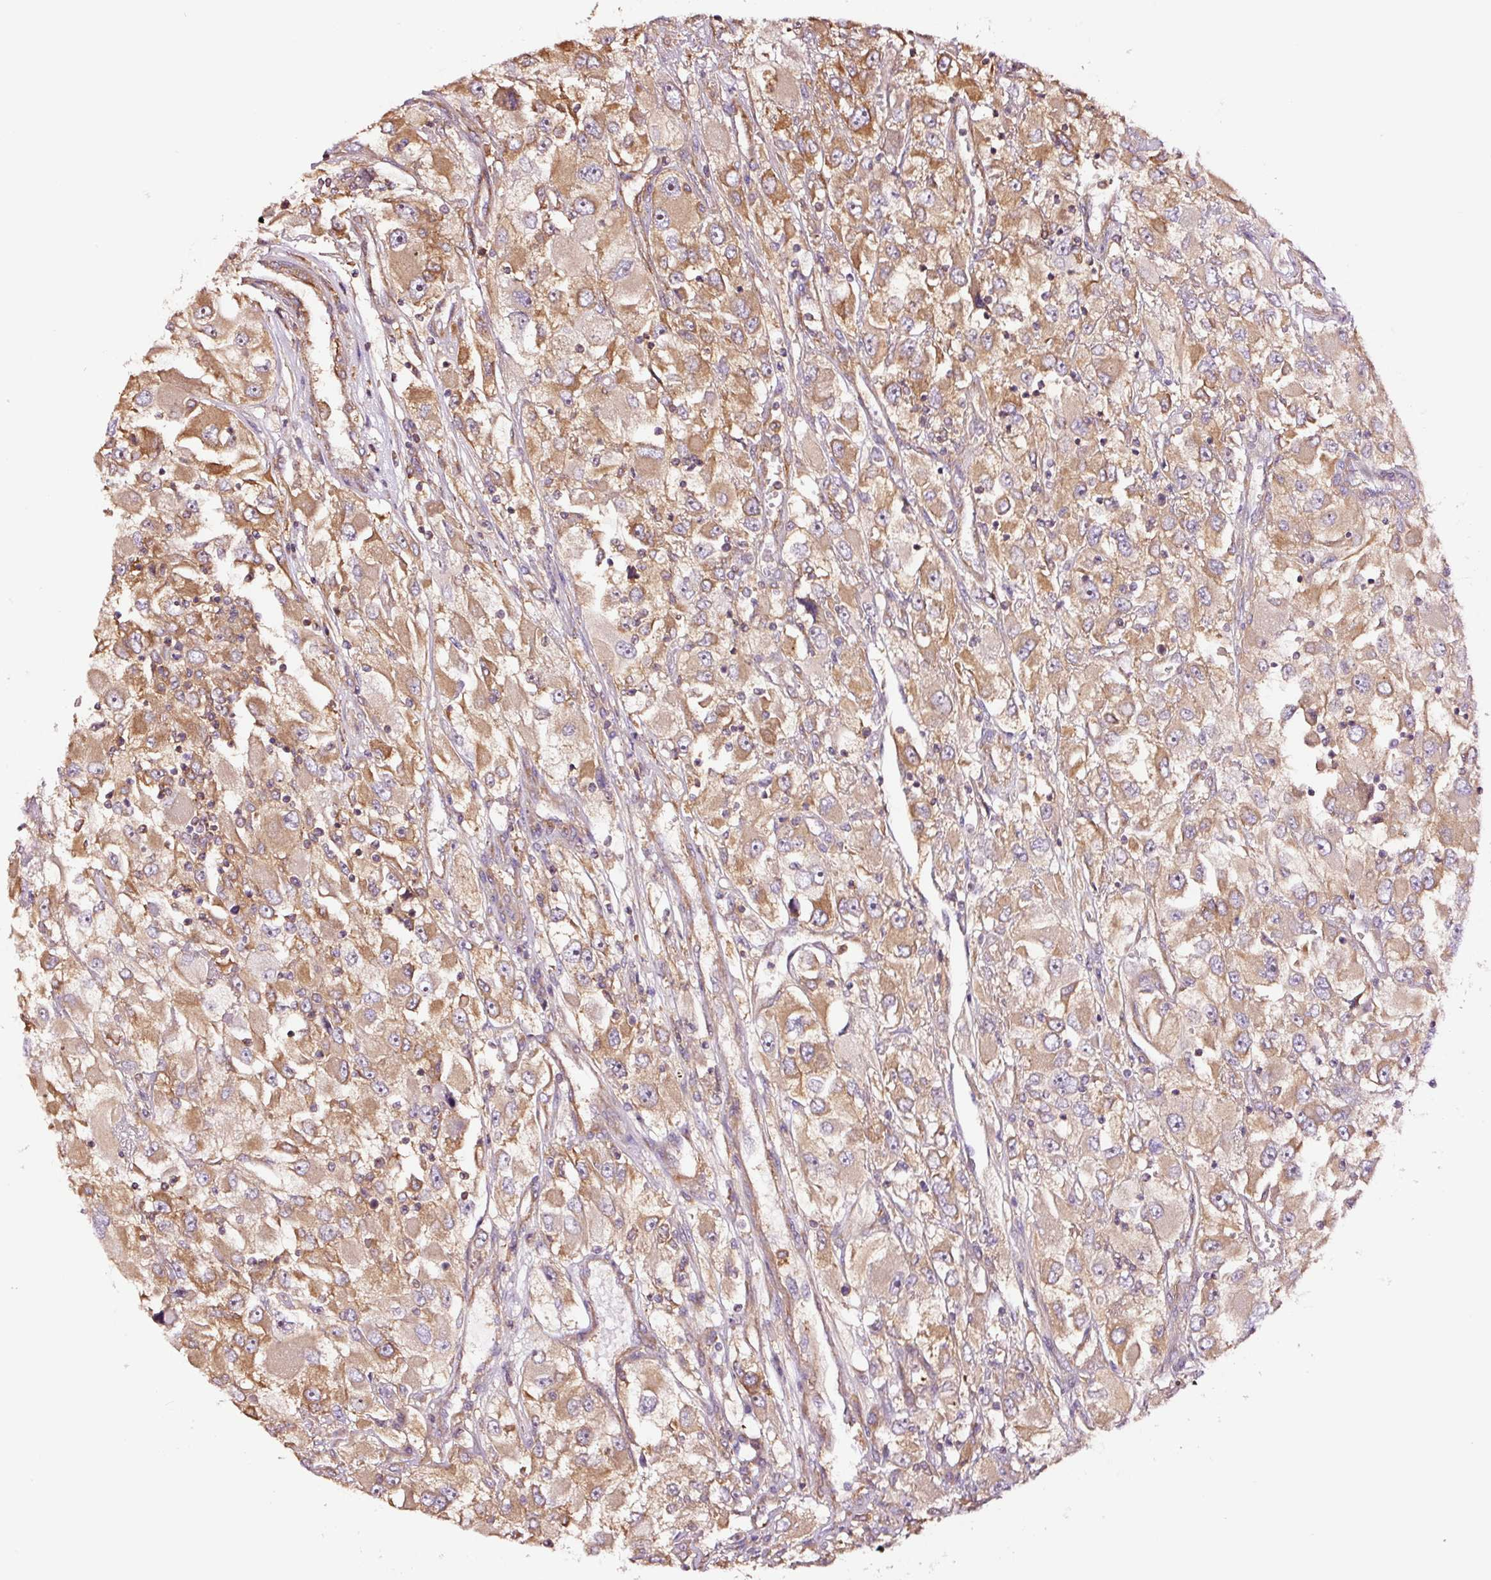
{"staining": {"intensity": "moderate", "quantity": ">75%", "location": "cytoplasmic/membranous"}, "tissue": "renal cancer", "cell_type": "Tumor cells", "image_type": "cancer", "snomed": [{"axis": "morphology", "description": "Adenocarcinoma, NOS"}, {"axis": "topography", "description": "Kidney"}], "caption": "Immunohistochemical staining of renal cancer (adenocarcinoma) exhibits medium levels of moderate cytoplasmic/membranous protein staining in approximately >75% of tumor cells. Using DAB (brown) and hematoxylin (blue) stains, captured at high magnification using brightfield microscopy.", "gene": "METAP1", "patient": {"sex": "female", "age": 52}}